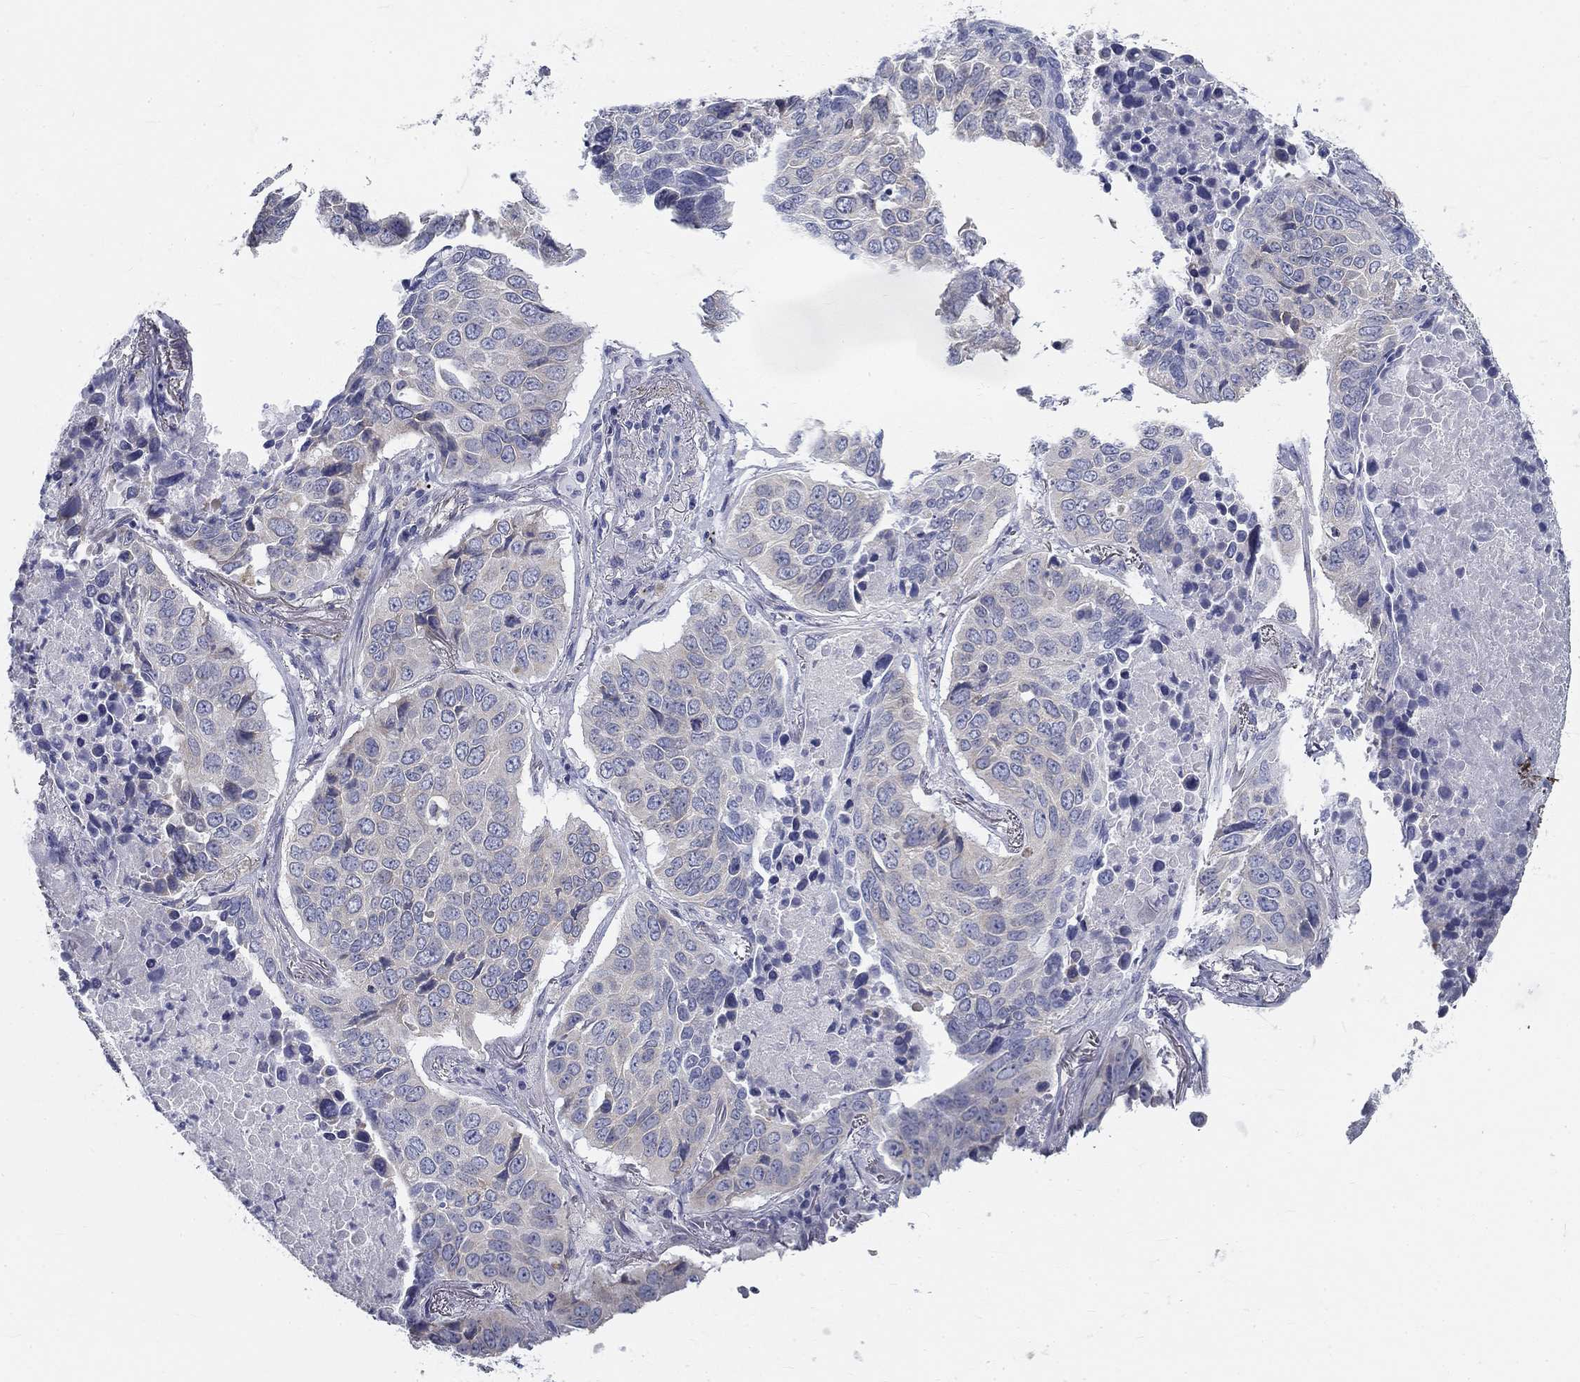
{"staining": {"intensity": "negative", "quantity": "none", "location": "none"}, "tissue": "lung cancer", "cell_type": "Tumor cells", "image_type": "cancer", "snomed": [{"axis": "morphology", "description": "Normal tissue, NOS"}, {"axis": "morphology", "description": "Squamous cell carcinoma, NOS"}, {"axis": "topography", "description": "Bronchus"}, {"axis": "topography", "description": "Lung"}], "caption": "This is an immunohistochemistry image of lung cancer. There is no staining in tumor cells.", "gene": "GALNTL5", "patient": {"sex": "male", "age": 64}}